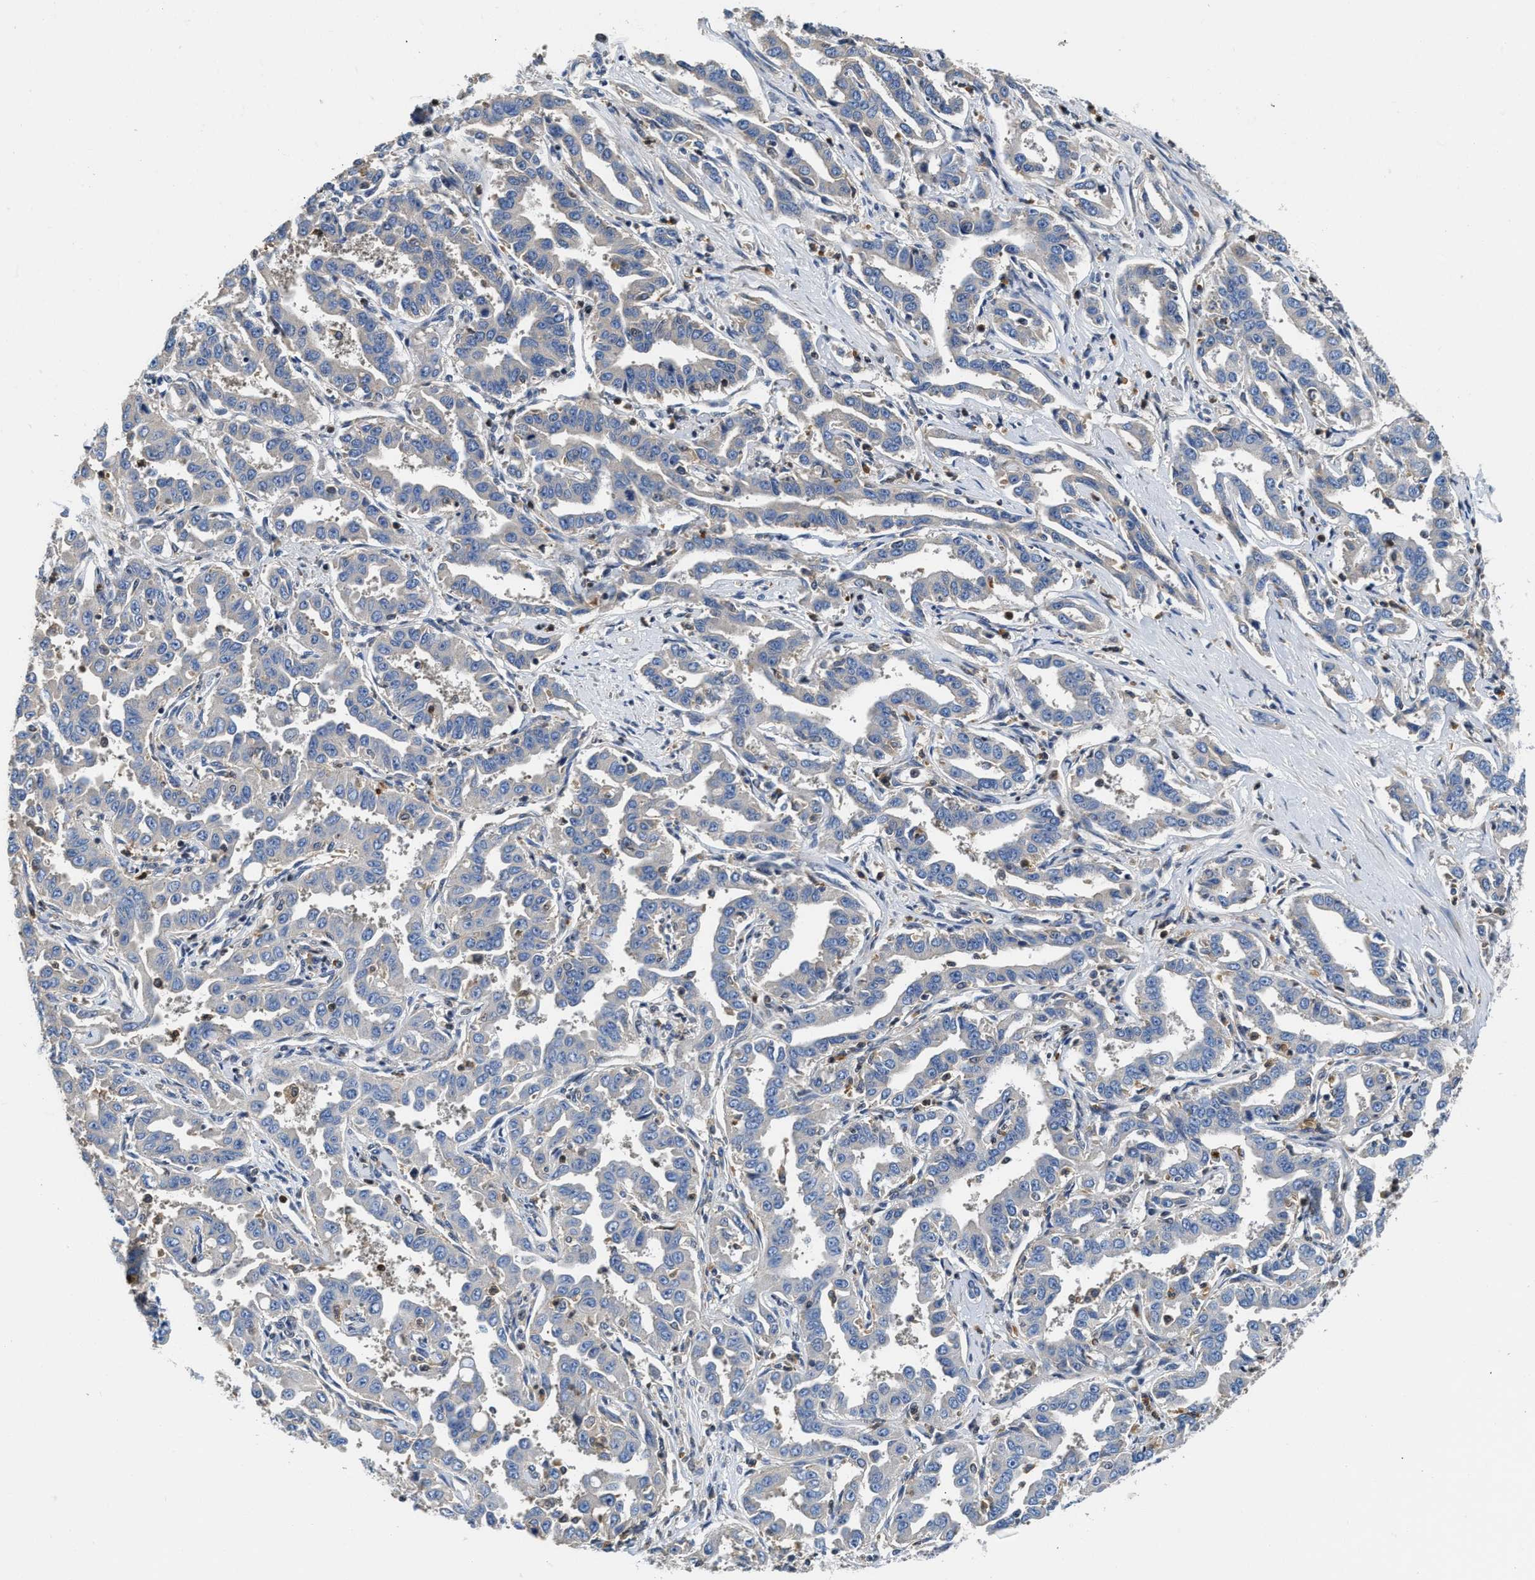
{"staining": {"intensity": "negative", "quantity": "none", "location": "none"}, "tissue": "liver cancer", "cell_type": "Tumor cells", "image_type": "cancer", "snomed": [{"axis": "morphology", "description": "Cholangiocarcinoma"}, {"axis": "topography", "description": "Liver"}], "caption": "High magnification brightfield microscopy of cholangiocarcinoma (liver) stained with DAB (3,3'-diaminobenzidine) (brown) and counterstained with hematoxylin (blue): tumor cells show no significant expression. Brightfield microscopy of IHC stained with DAB (brown) and hematoxylin (blue), captured at high magnification.", "gene": "OSTF1", "patient": {"sex": "male", "age": 59}}